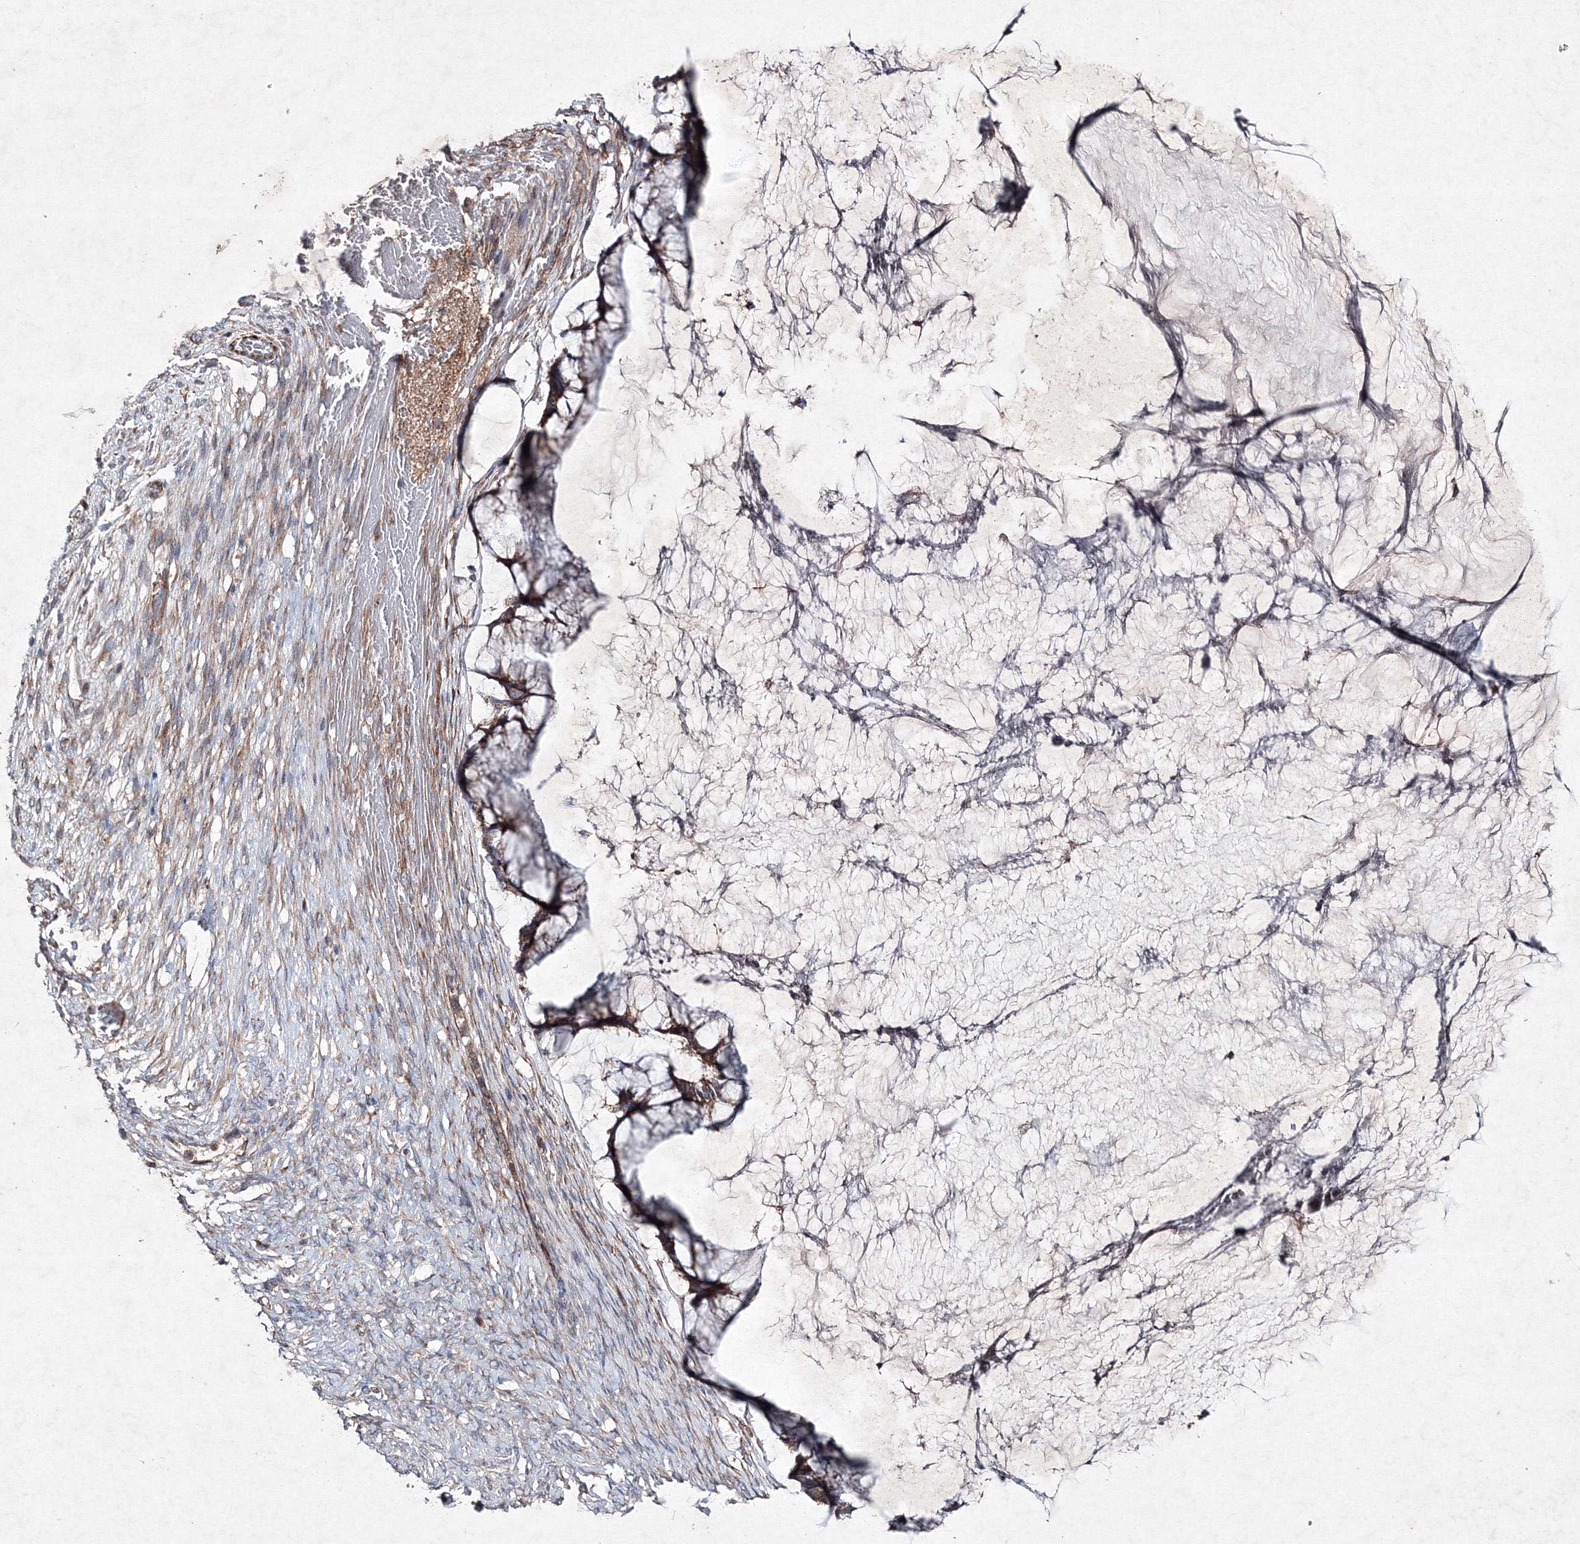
{"staining": {"intensity": "moderate", "quantity": ">75%", "location": "cytoplasmic/membranous"}, "tissue": "ovarian cancer", "cell_type": "Tumor cells", "image_type": "cancer", "snomed": [{"axis": "morphology", "description": "Cystadenocarcinoma, mucinous, NOS"}, {"axis": "topography", "description": "Ovary"}], "caption": "Immunohistochemical staining of human ovarian cancer (mucinous cystadenocarcinoma) reveals moderate cytoplasmic/membranous protein expression in approximately >75% of tumor cells.", "gene": "GFM1", "patient": {"sex": "female", "age": 42}}